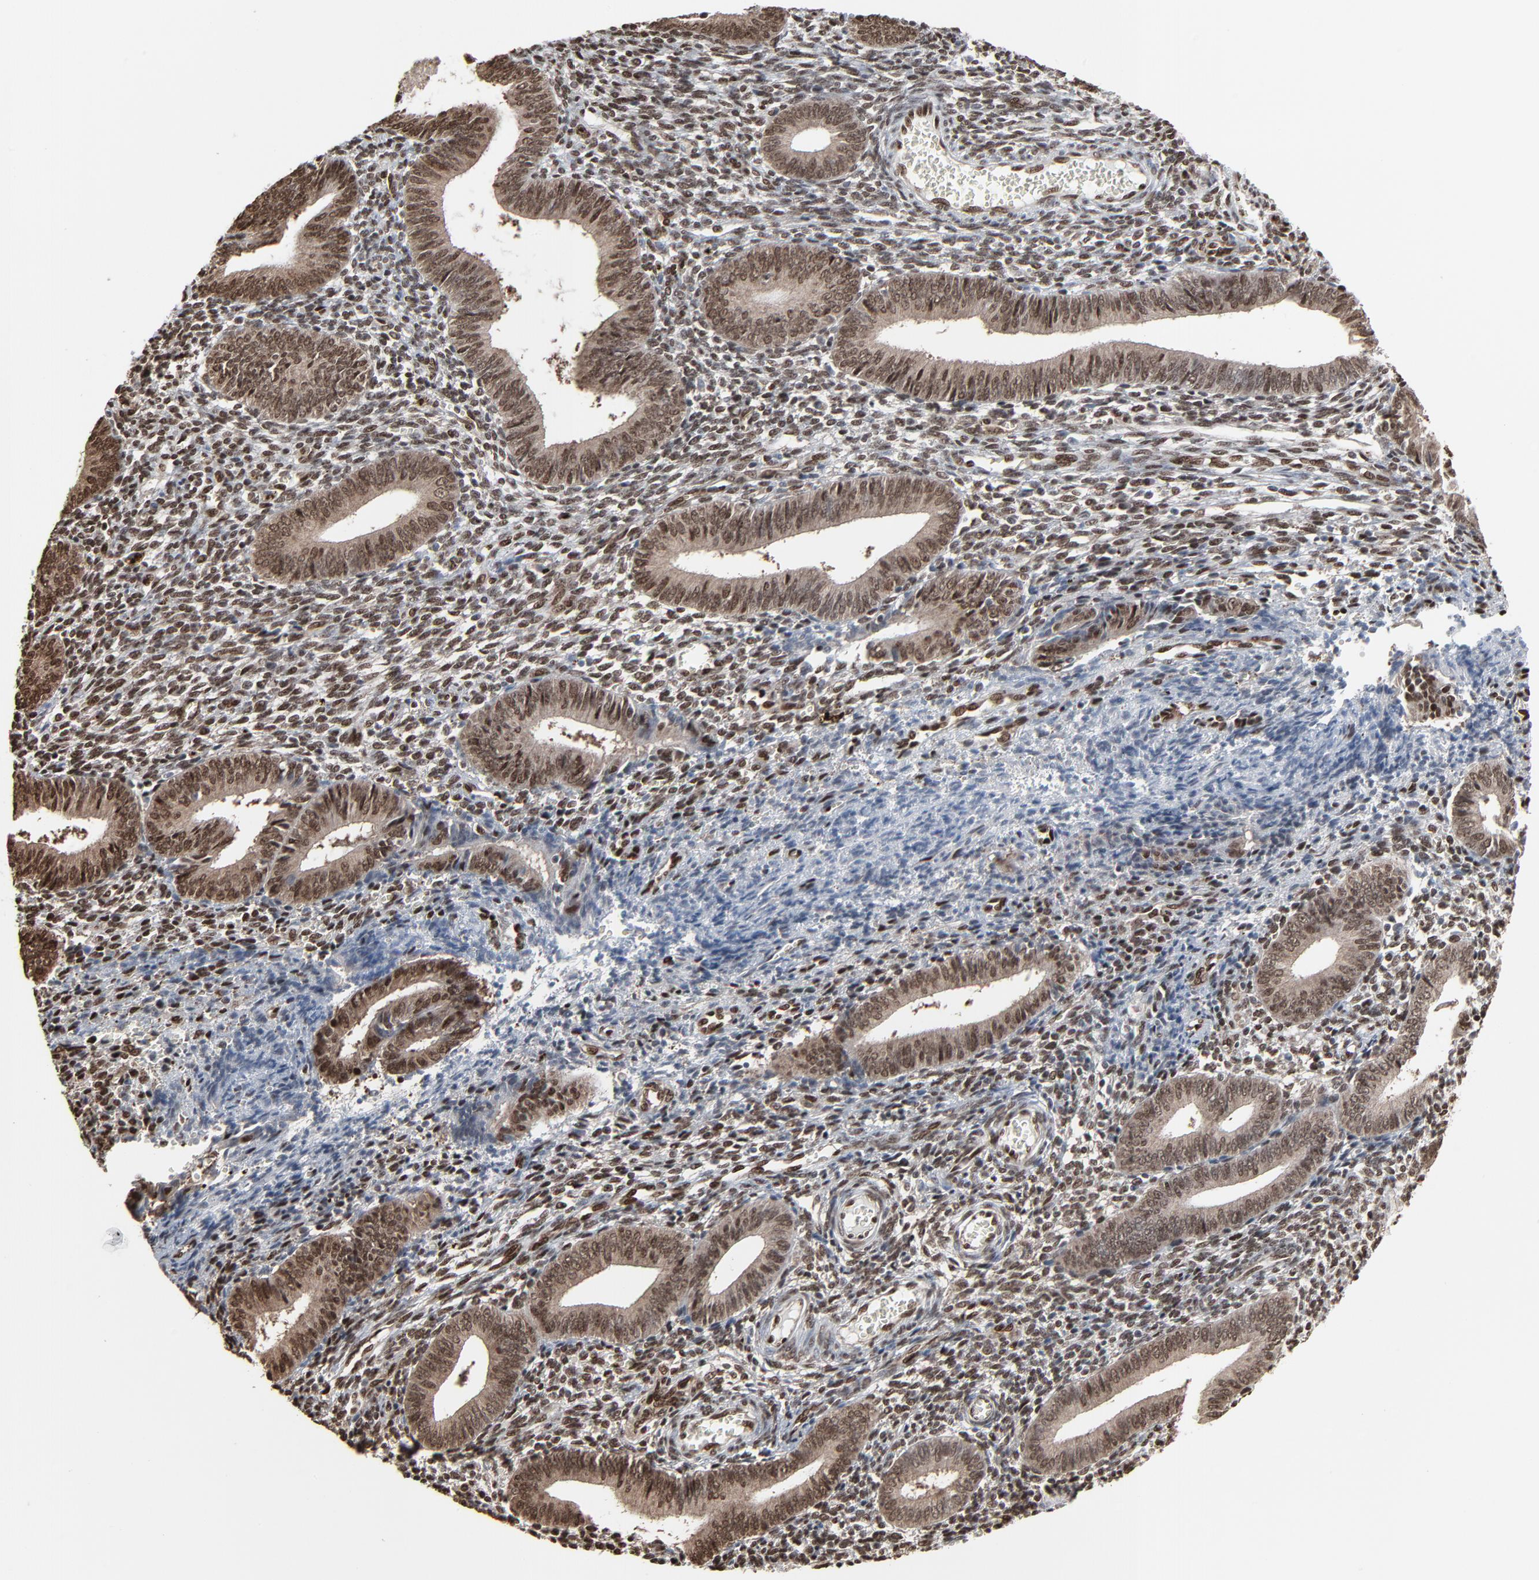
{"staining": {"intensity": "strong", "quantity": ">75%", "location": "nuclear"}, "tissue": "endometrium", "cell_type": "Cells in endometrial stroma", "image_type": "normal", "snomed": [{"axis": "morphology", "description": "Normal tissue, NOS"}, {"axis": "topography", "description": "Uterus"}, {"axis": "topography", "description": "Endometrium"}], "caption": "IHC image of unremarkable endometrium: endometrium stained using IHC reveals high levels of strong protein expression localized specifically in the nuclear of cells in endometrial stroma, appearing as a nuclear brown color.", "gene": "MEIS2", "patient": {"sex": "female", "age": 33}}